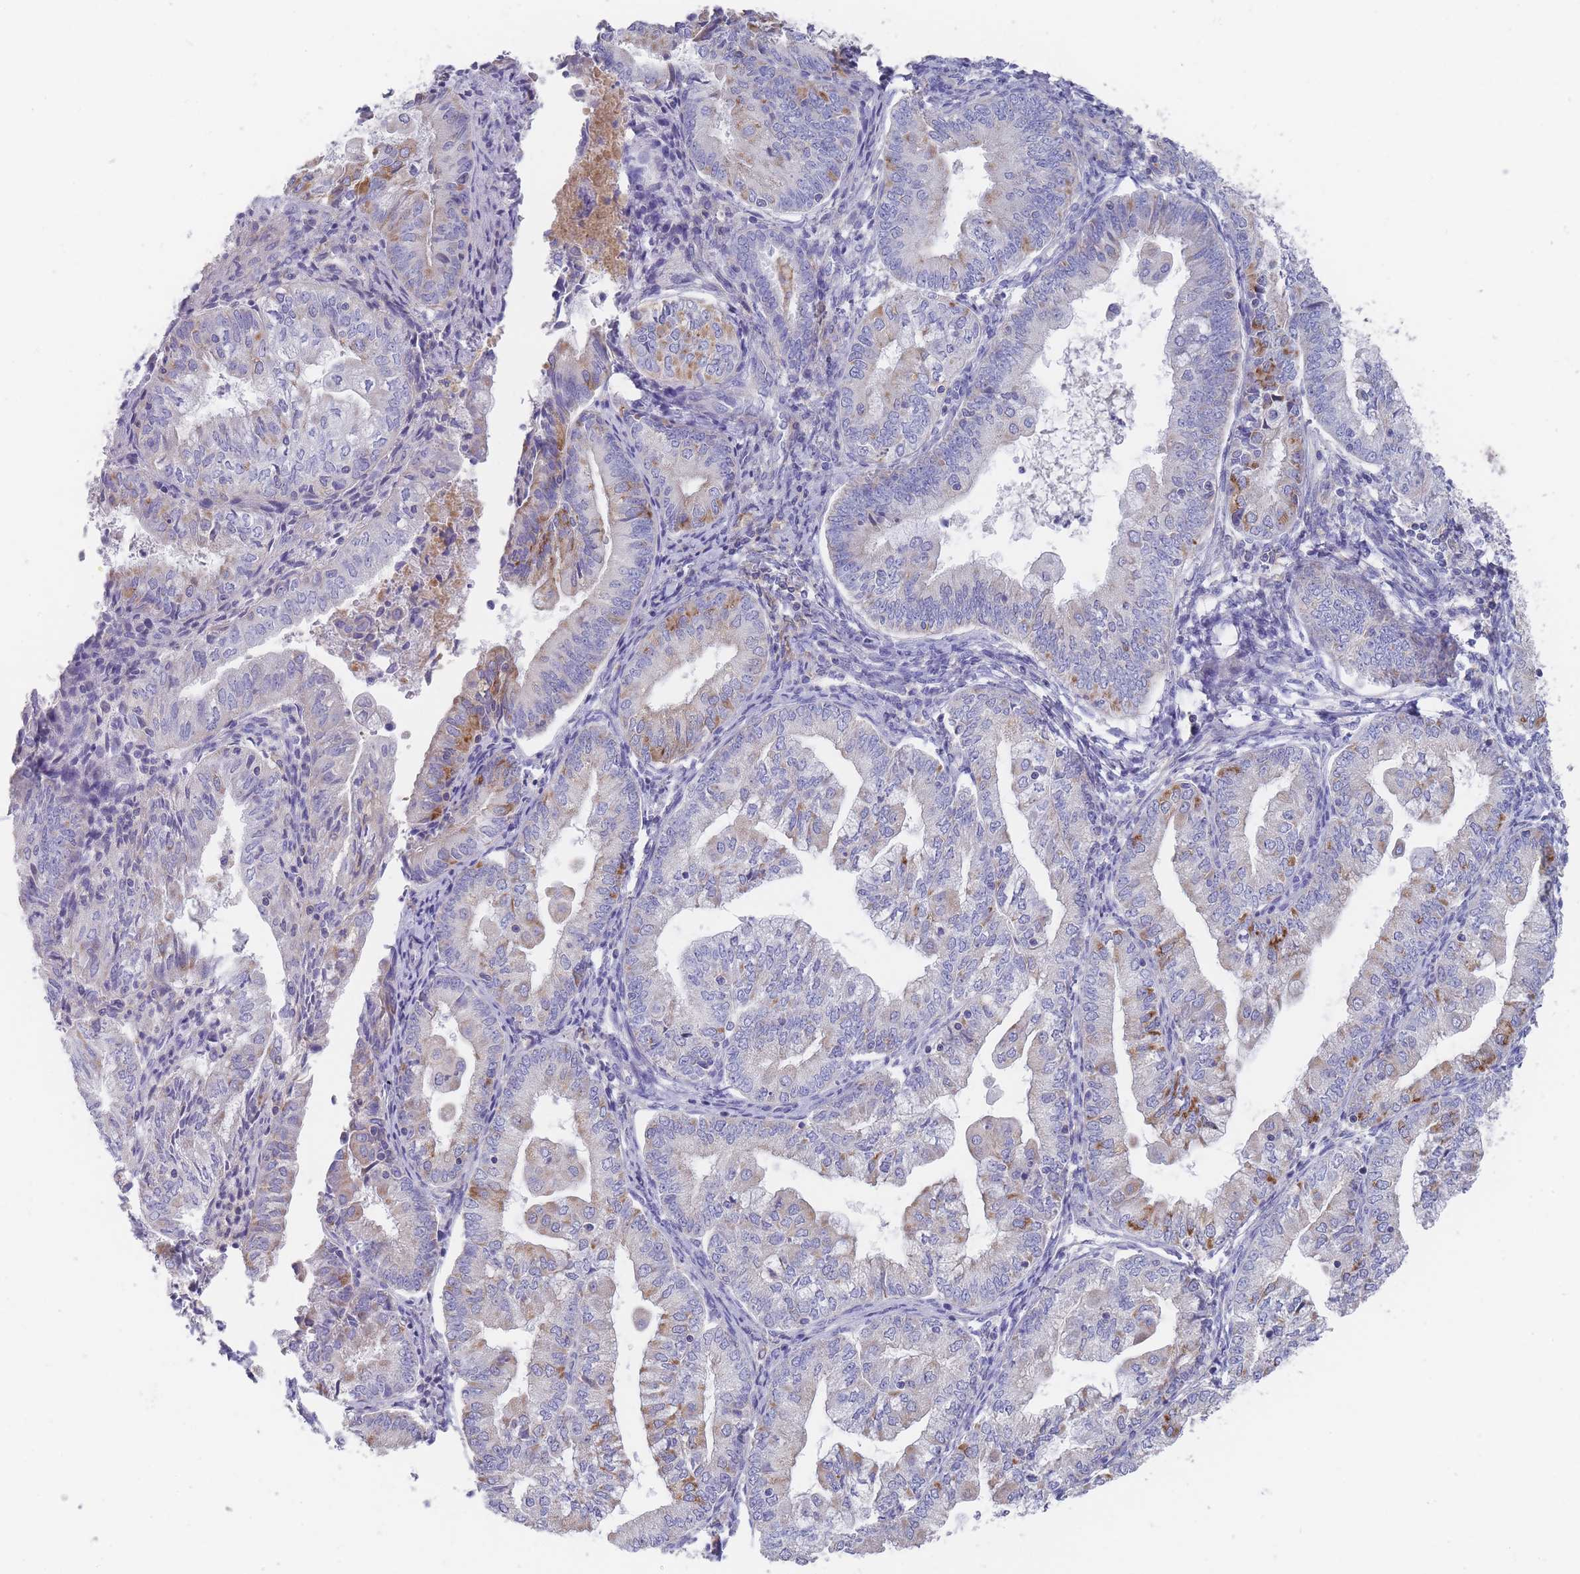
{"staining": {"intensity": "moderate", "quantity": "<25%", "location": "cytoplasmic/membranous"}, "tissue": "endometrial cancer", "cell_type": "Tumor cells", "image_type": "cancer", "snomed": [{"axis": "morphology", "description": "Adenocarcinoma, NOS"}, {"axis": "topography", "description": "Endometrium"}], "caption": "Endometrial adenocarcinoma tissue shows moderate cytoplasmic/membranous positivity in about <25% of tumor cells, visualized by immunohistochemistry.", "gene": "SCCPDH", "patient": {"sex": "female", "age": 55}}